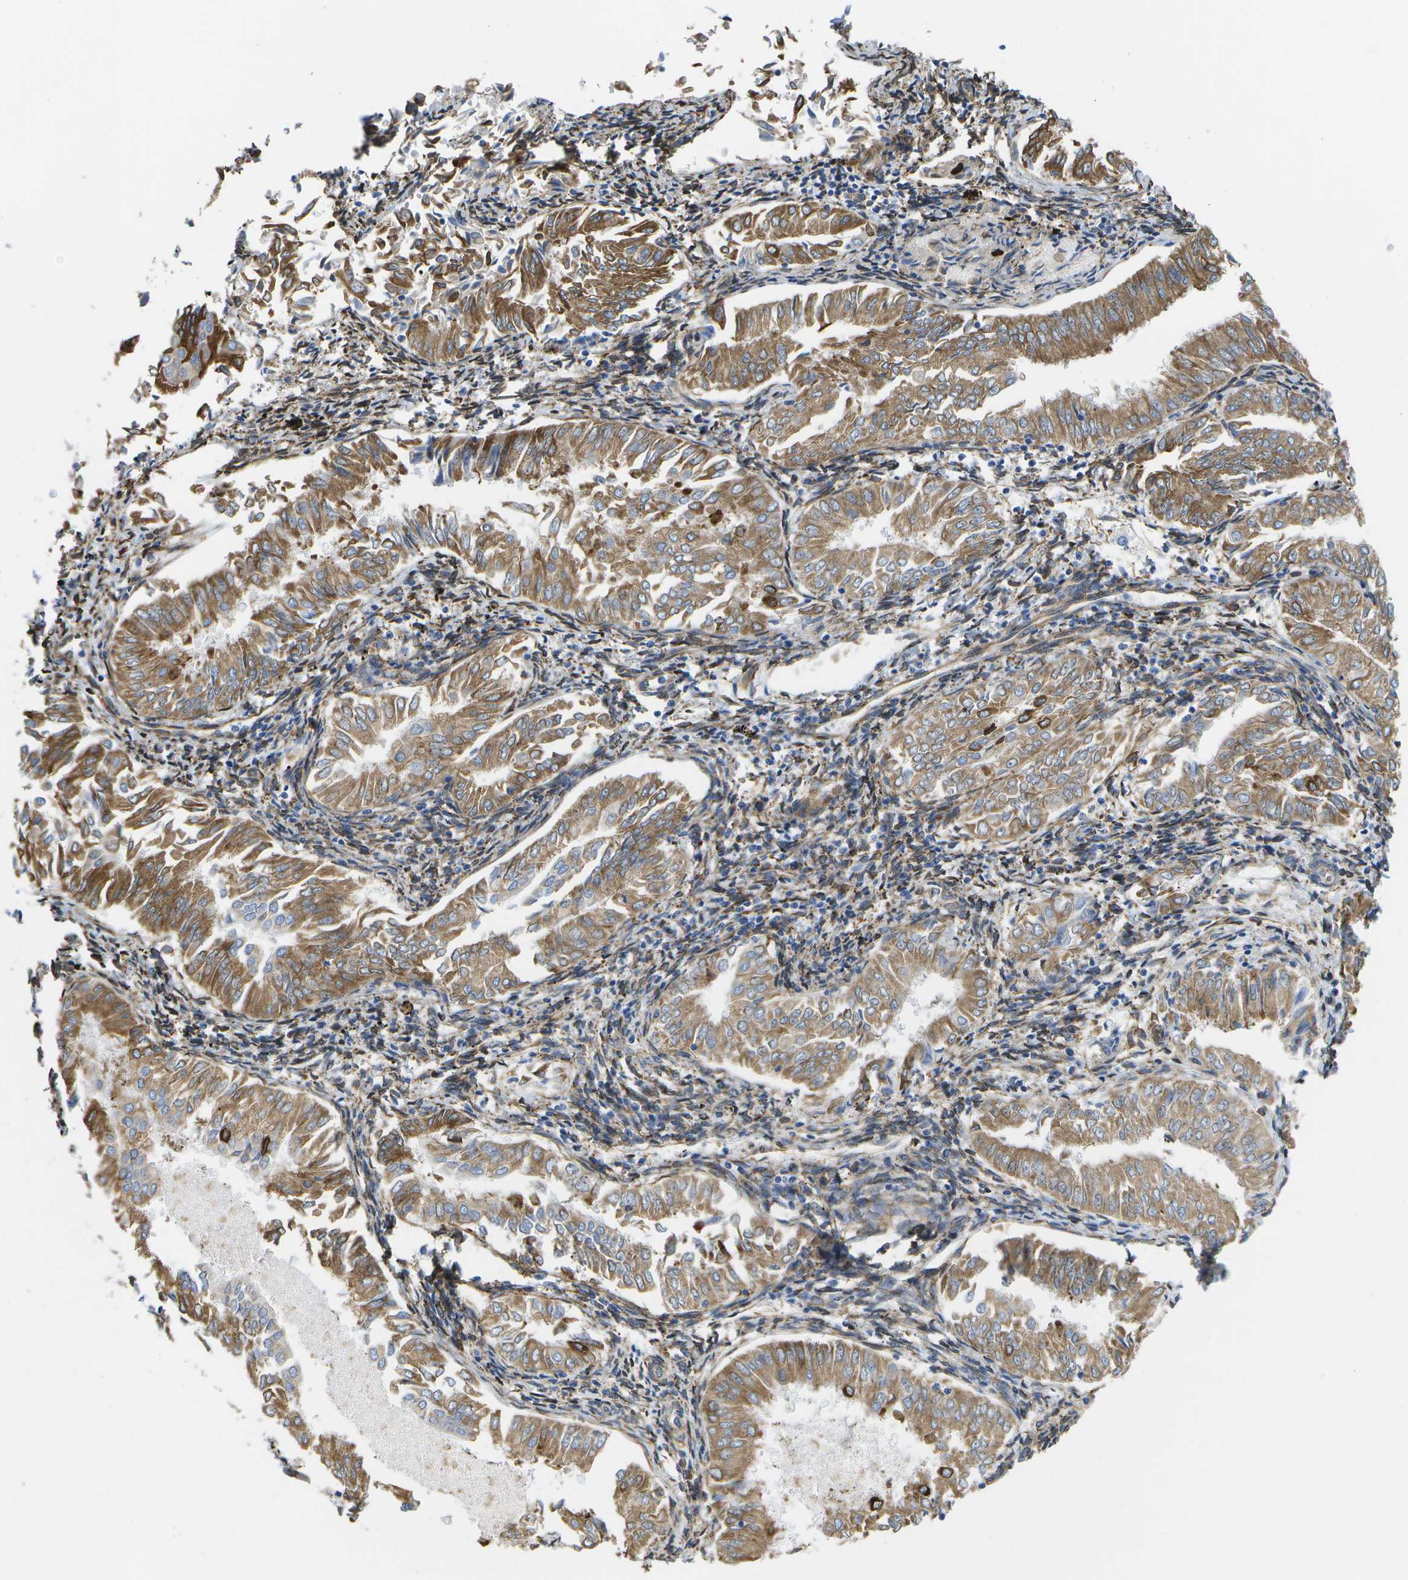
{"staining": {"intensity": "moderate", "quantity": ">75%", "location": "cytoplasmic/membranous"}, "tissue": "endometrial cancer", "cell_type": "Tumor cells", "image_type": "cancer", "snomed": [{"axis": "morphology", "description": "Adenocarcinoma, NOS"}, {"axis": "topography", "description": "Endometrium"}], "caption": "Protein staining by IHC reveals moderate cytoplasmic/membranous expression in about >75% of tumor cells in adenocarcinoma (endometrial). The staining is performed using DAB brown chromogen to label protein expression. The nuclei are counter-stained blue using hematoxylin.", "gene": "ZDHHC17", "patient": {"sex": "female", "age": 53}}